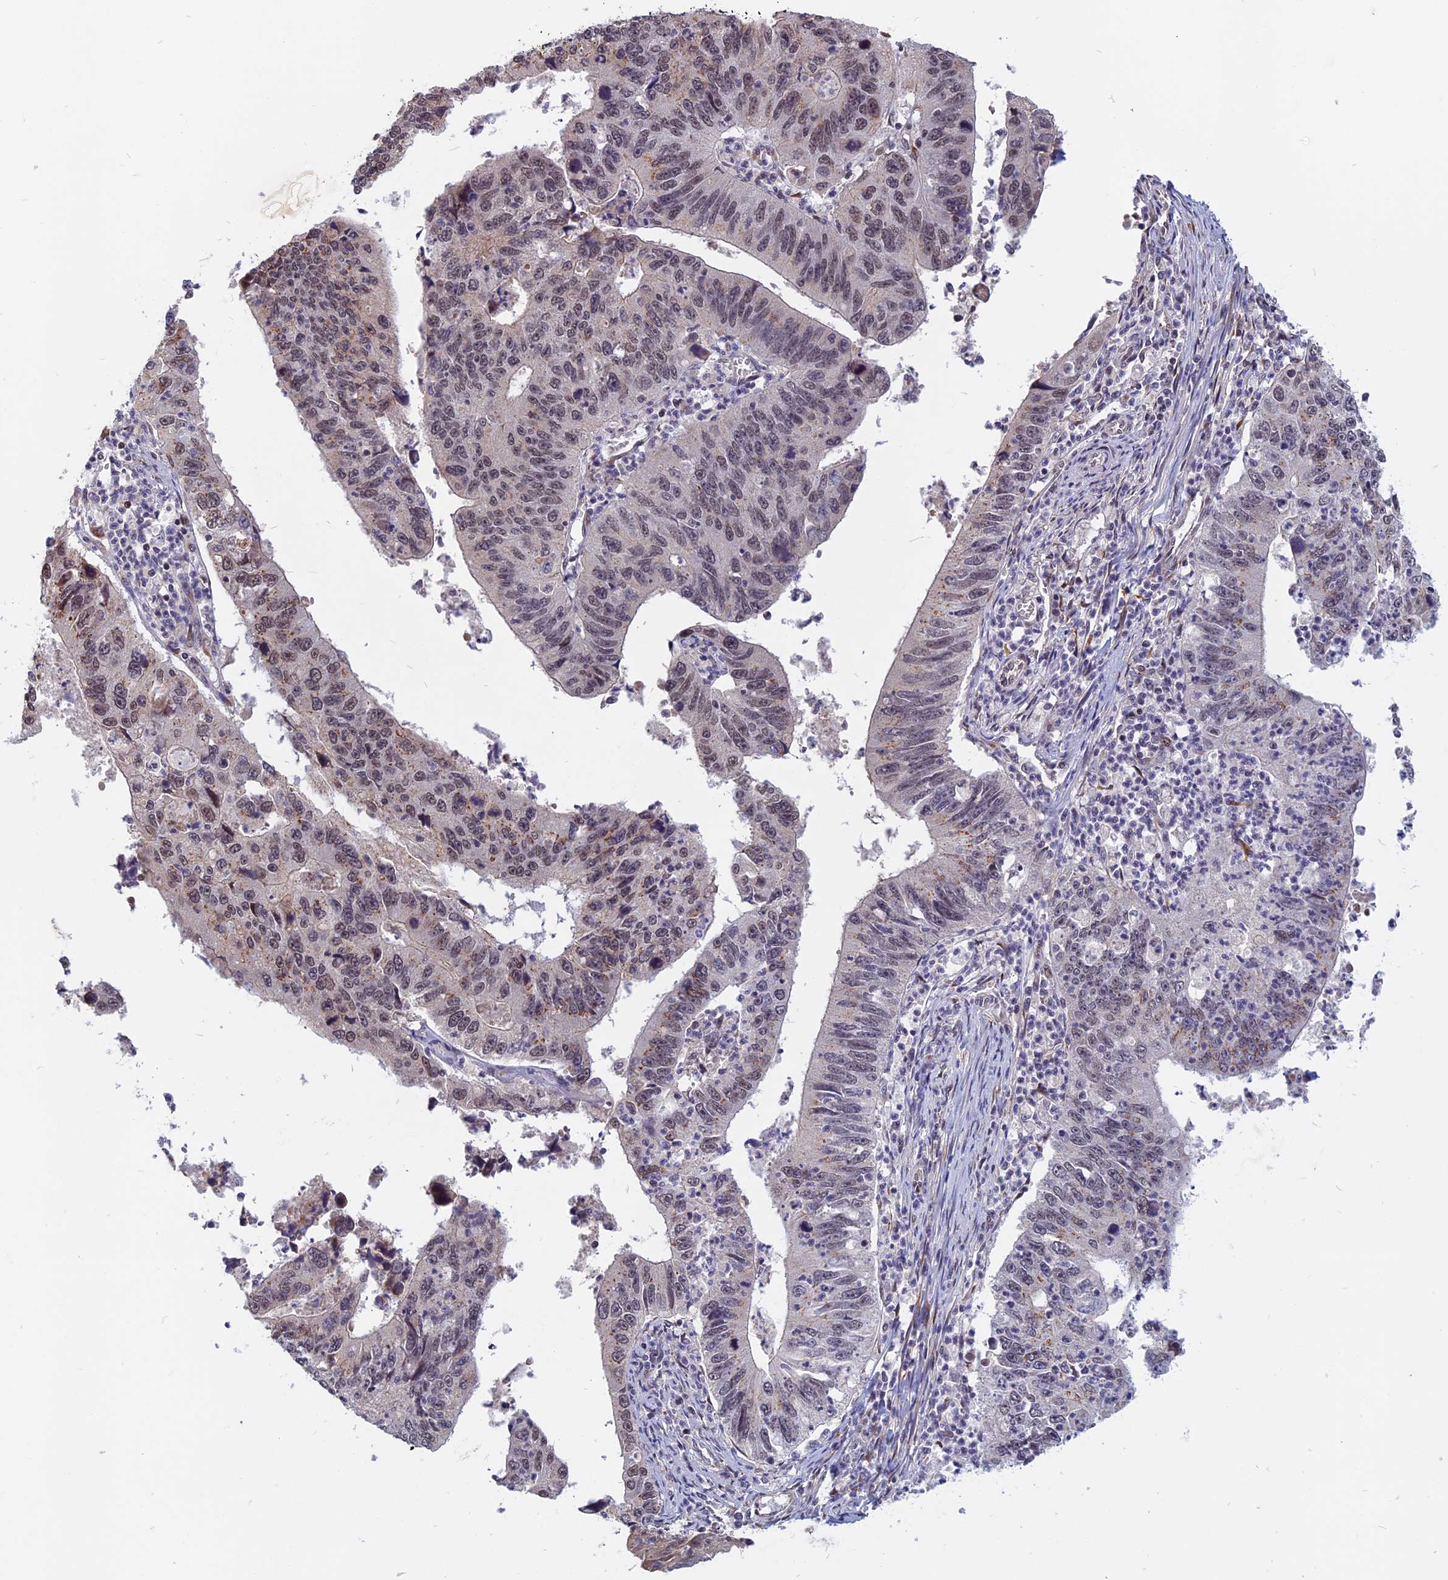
{"staining": {"intensity": "weak", "quantity": "<25%", "location": "cytoplasmic/membranous,nuclear"}, "tissue": "stomach cancer", "cell_type": "Tumor cells", "image_type": "cancer", "snomed": [{"axis": "morphology", "description": "Adenocarcinoma, NOS"}, {"axis": "topography", "description": "Stomach"}], "caption": "Photomicrograph shows no significant protein expression in tumor cells of stomach adenocarcinoma.", "gene": "CCDC113", "patient": {"sex": "male", "age": 59}}